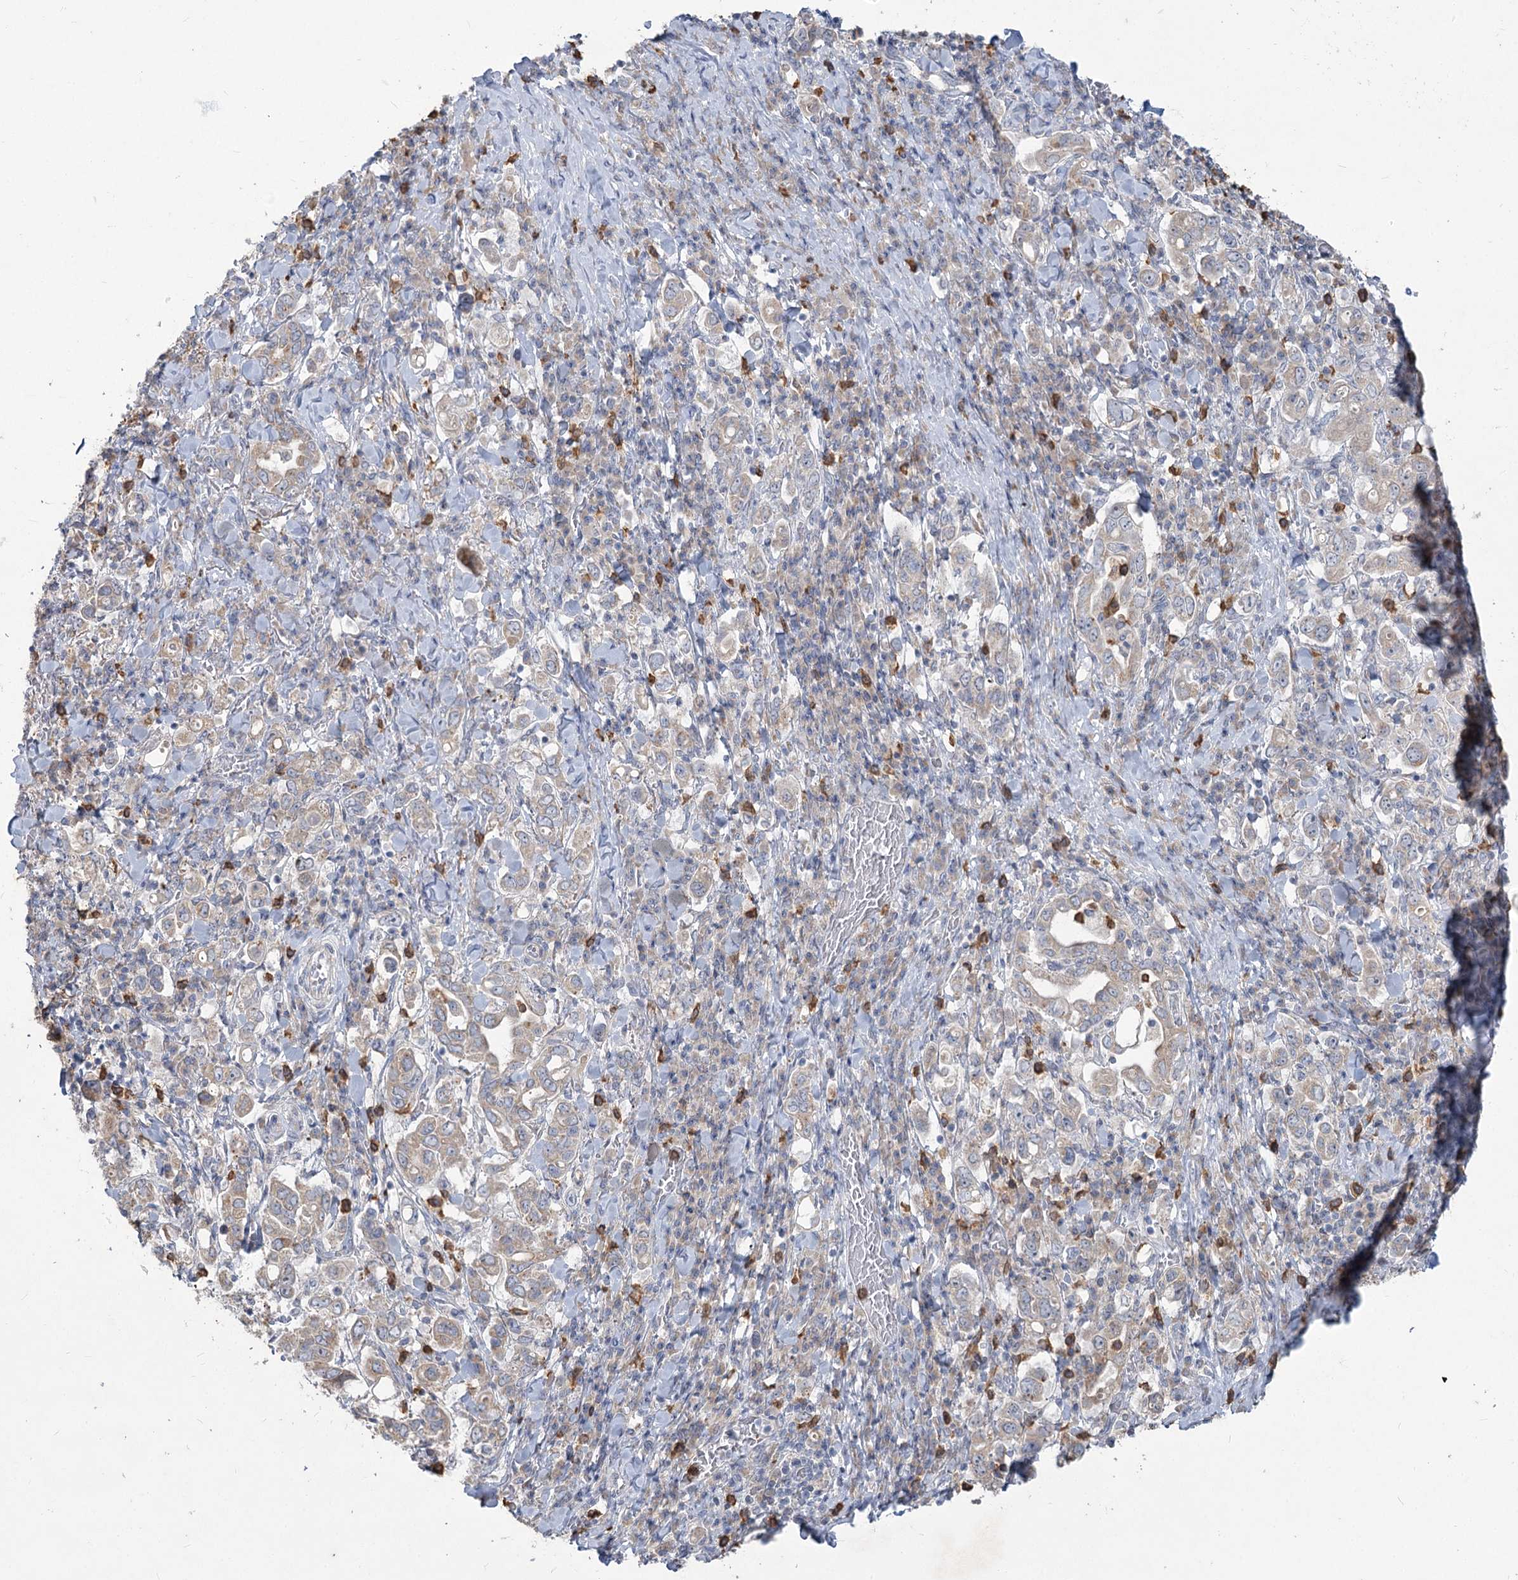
{"staining": {"intensity": "weak", "quantity": "<25%", "location": "cytoplasmic/membranous"}, "tissue": "stomach cancer", "cell_type": "Tumor cells", "image_type": "cancer", "snomed": [{"axis": "morphology", "description": "Adenocarcinoma, NOS"}, {"axis": "topography", "description": "Stomach, upper"}], "caption": "DAB immunohistochemical staining of stomach cancer (adenocarcinoma) exhibits no significant positivity in tumor cells.", "gene": "PLA2G12A", "patient": {"sex": "male", "age": 62}}